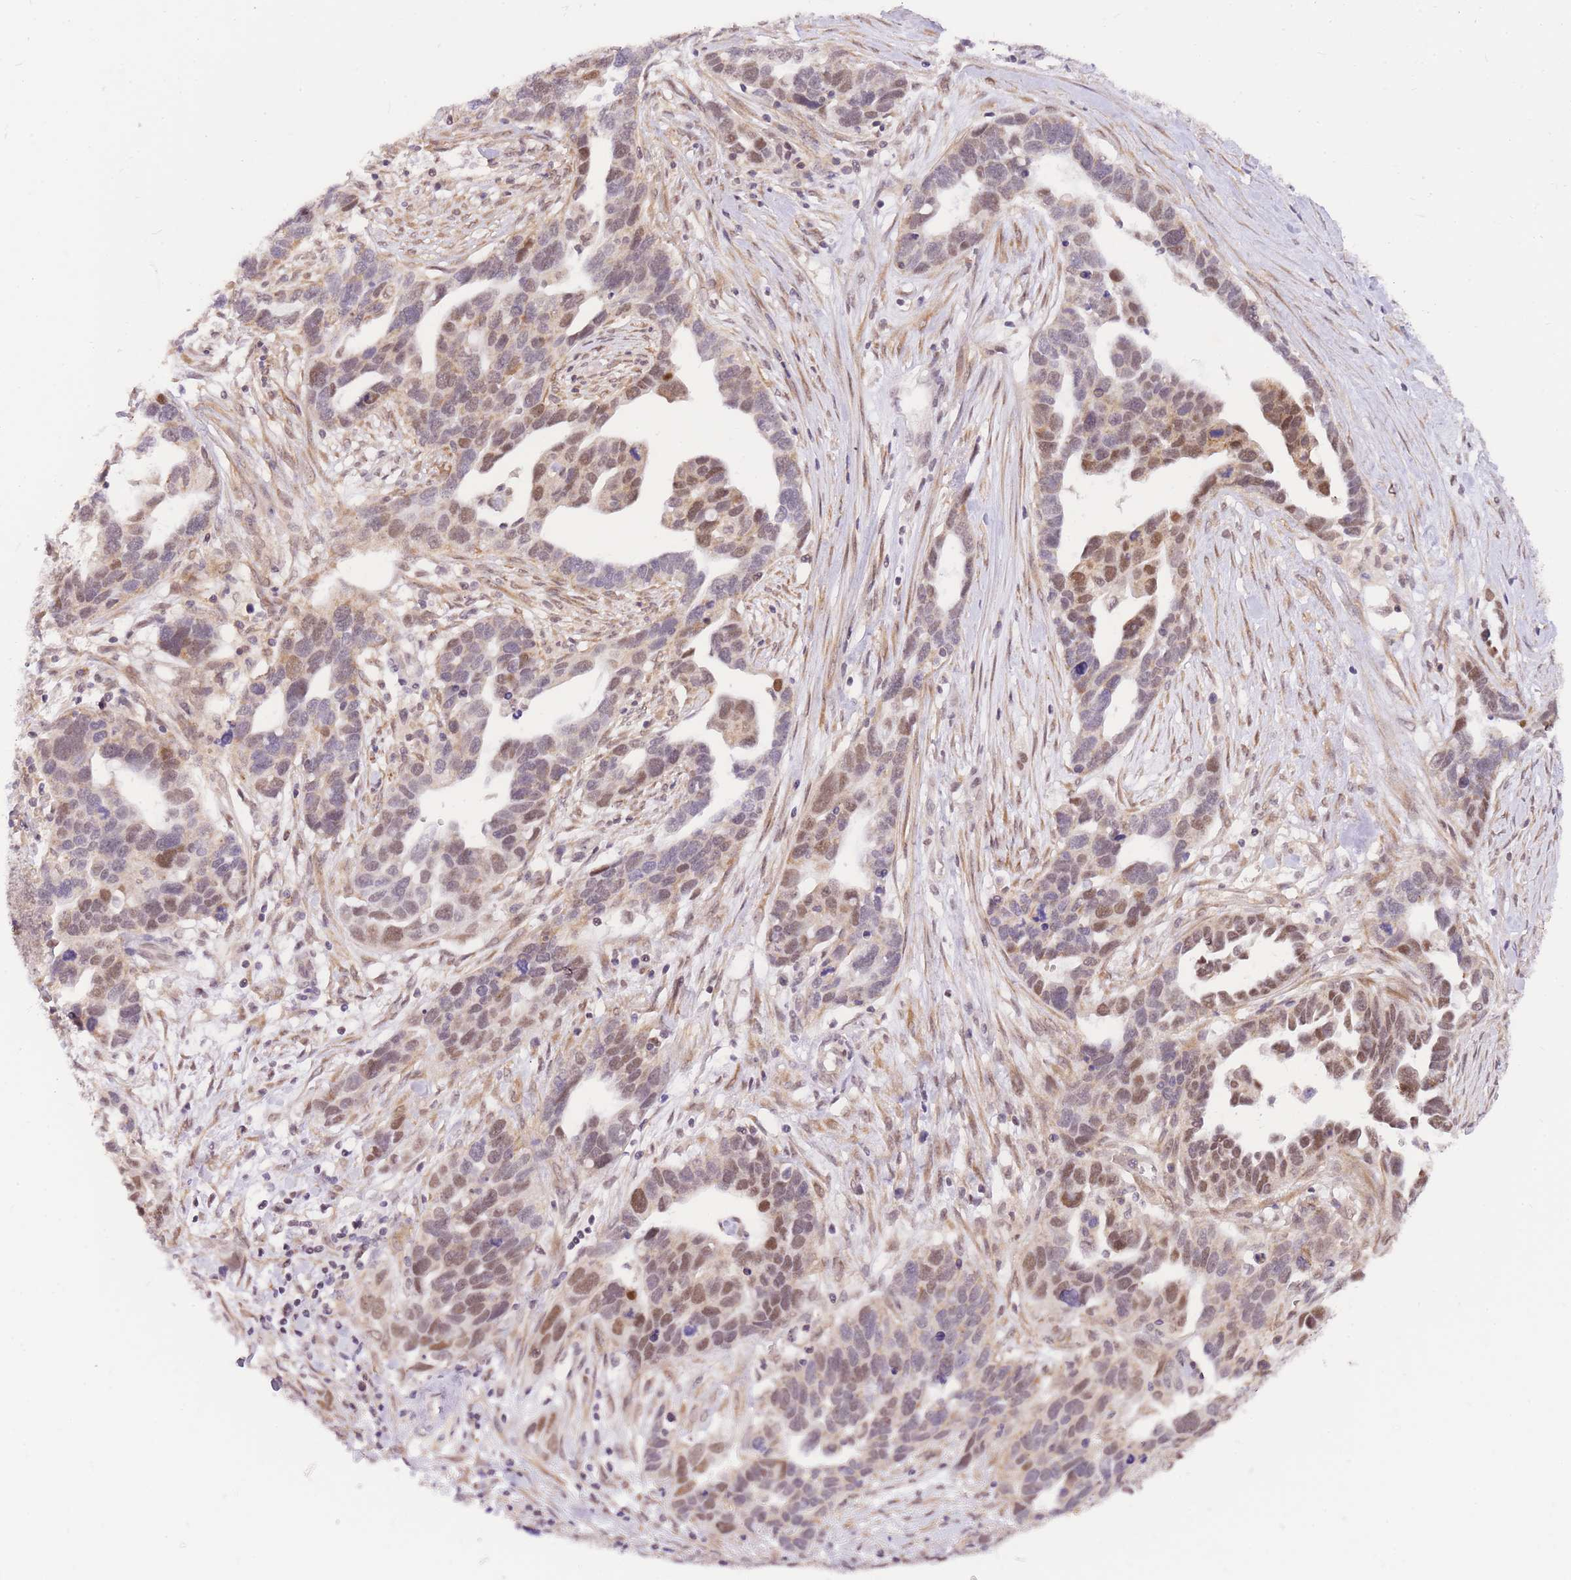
{"staining": {"intensity": "moderate", "quantity": "25%-75%", "location": "nuclear"}, "tissue": "ovarian cancer", "cell_type": "Tumor cells", "image_type": "cancer", "snomed": [{"axis": "morphology", "description": "Cystadenocarcinoma, serous, NOS"}, {"axis": "topography", "description": "Ovary"}], "caption": "A photomicrograph of human ovarian cancer stained for a protein demonstrates moderate nuclear brown staining in tumor cells. (DAB IHC, brown staining for protein, blue staining for nuclei).", "gene": "MINDY2", "patient": {"sex": "female", "age": 54}}